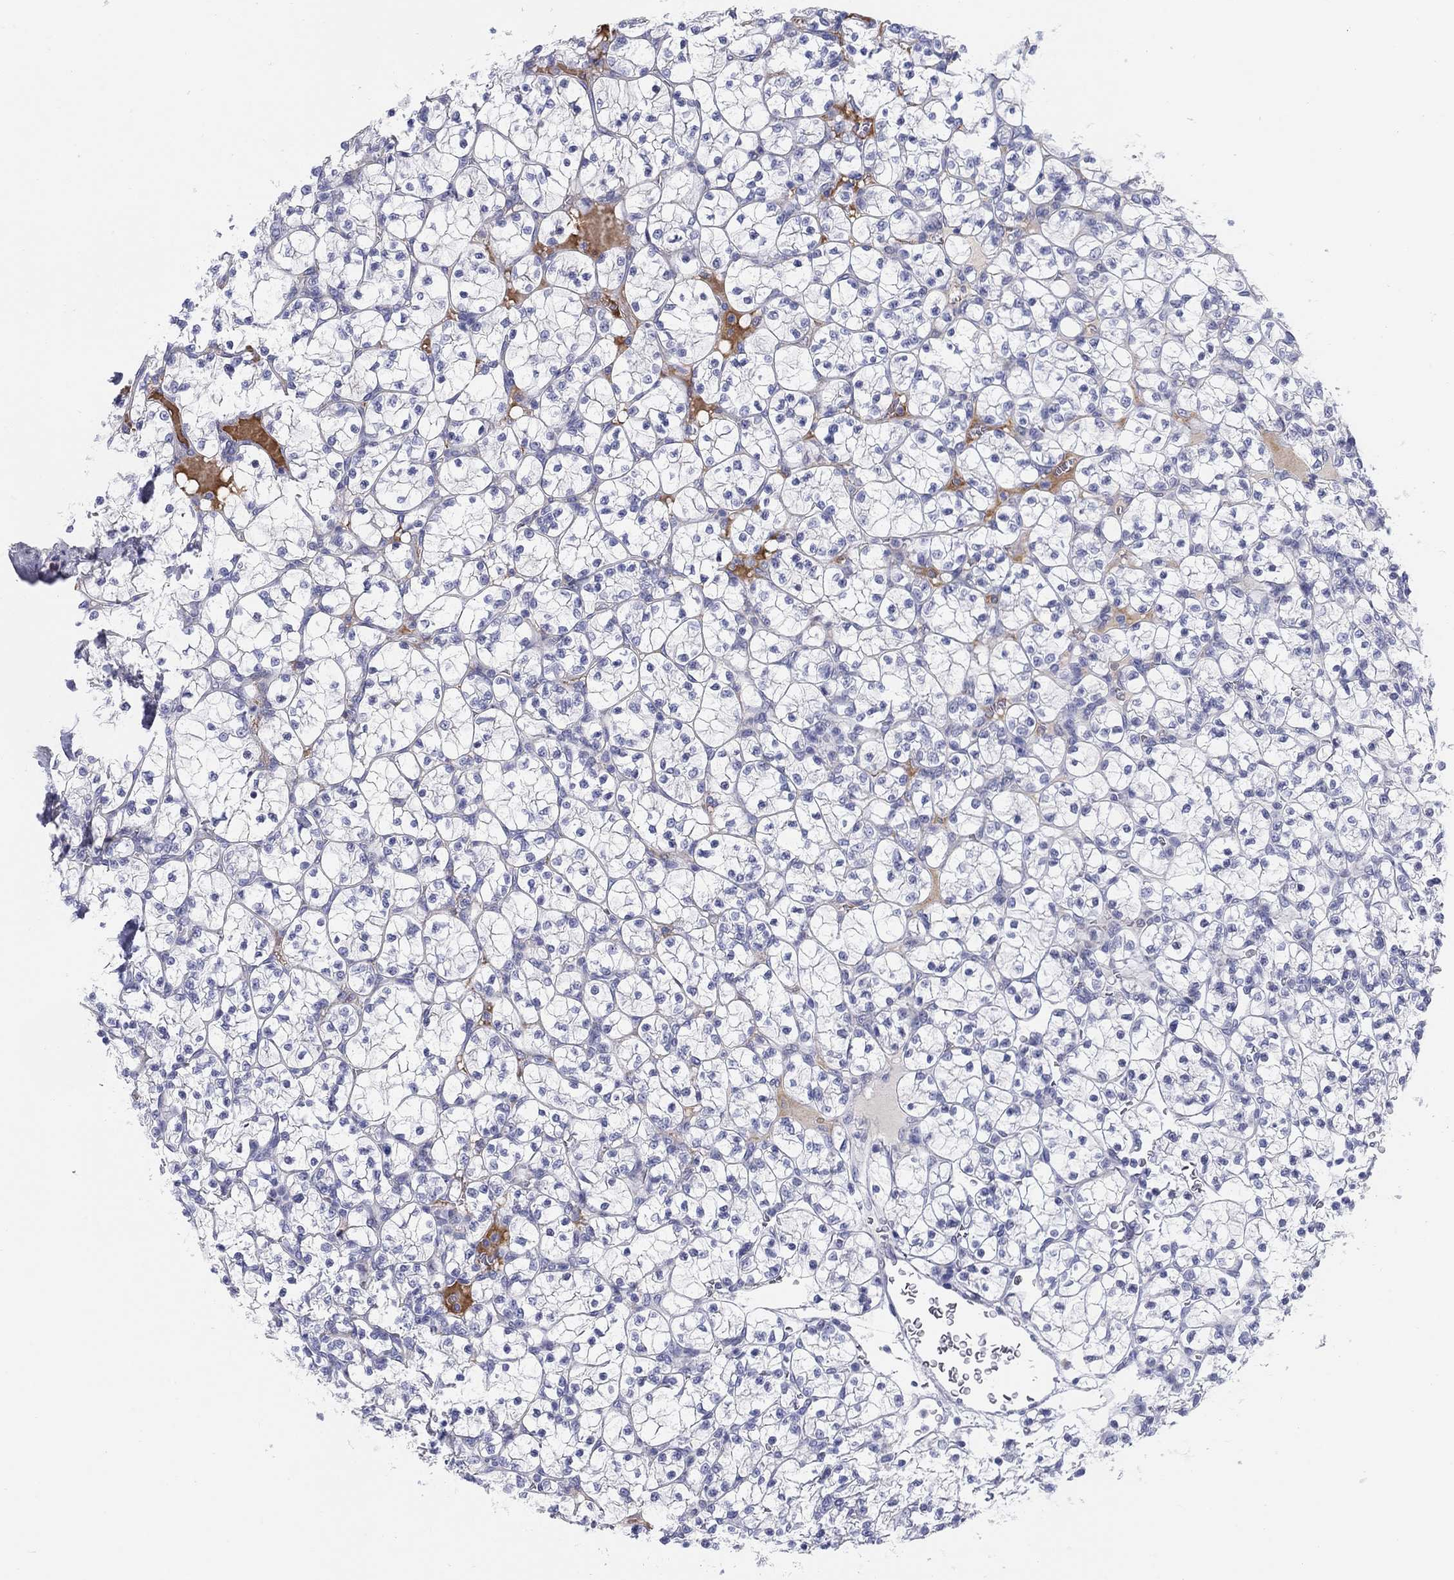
{"staining": {"intensity": "negative", "quantity": "none", "location": "none"}, "tissue": "renal cancer", "cell_type": "Tumor cells", "image_type": "cancer", "snomed": [{"axis": "morphology", "description": "Adenocarcinoma, NOS"}, {"axis": "topography", "description": "Kidney"}], "caption": "Immunohistochemistry (IHC) micrograph of human renal adenocarcinoma stained for a protein (brown), which exhibits no staining in tumor cells.", "gene": "HEATR4", "patient": {"sex": "female", "age": 89}}